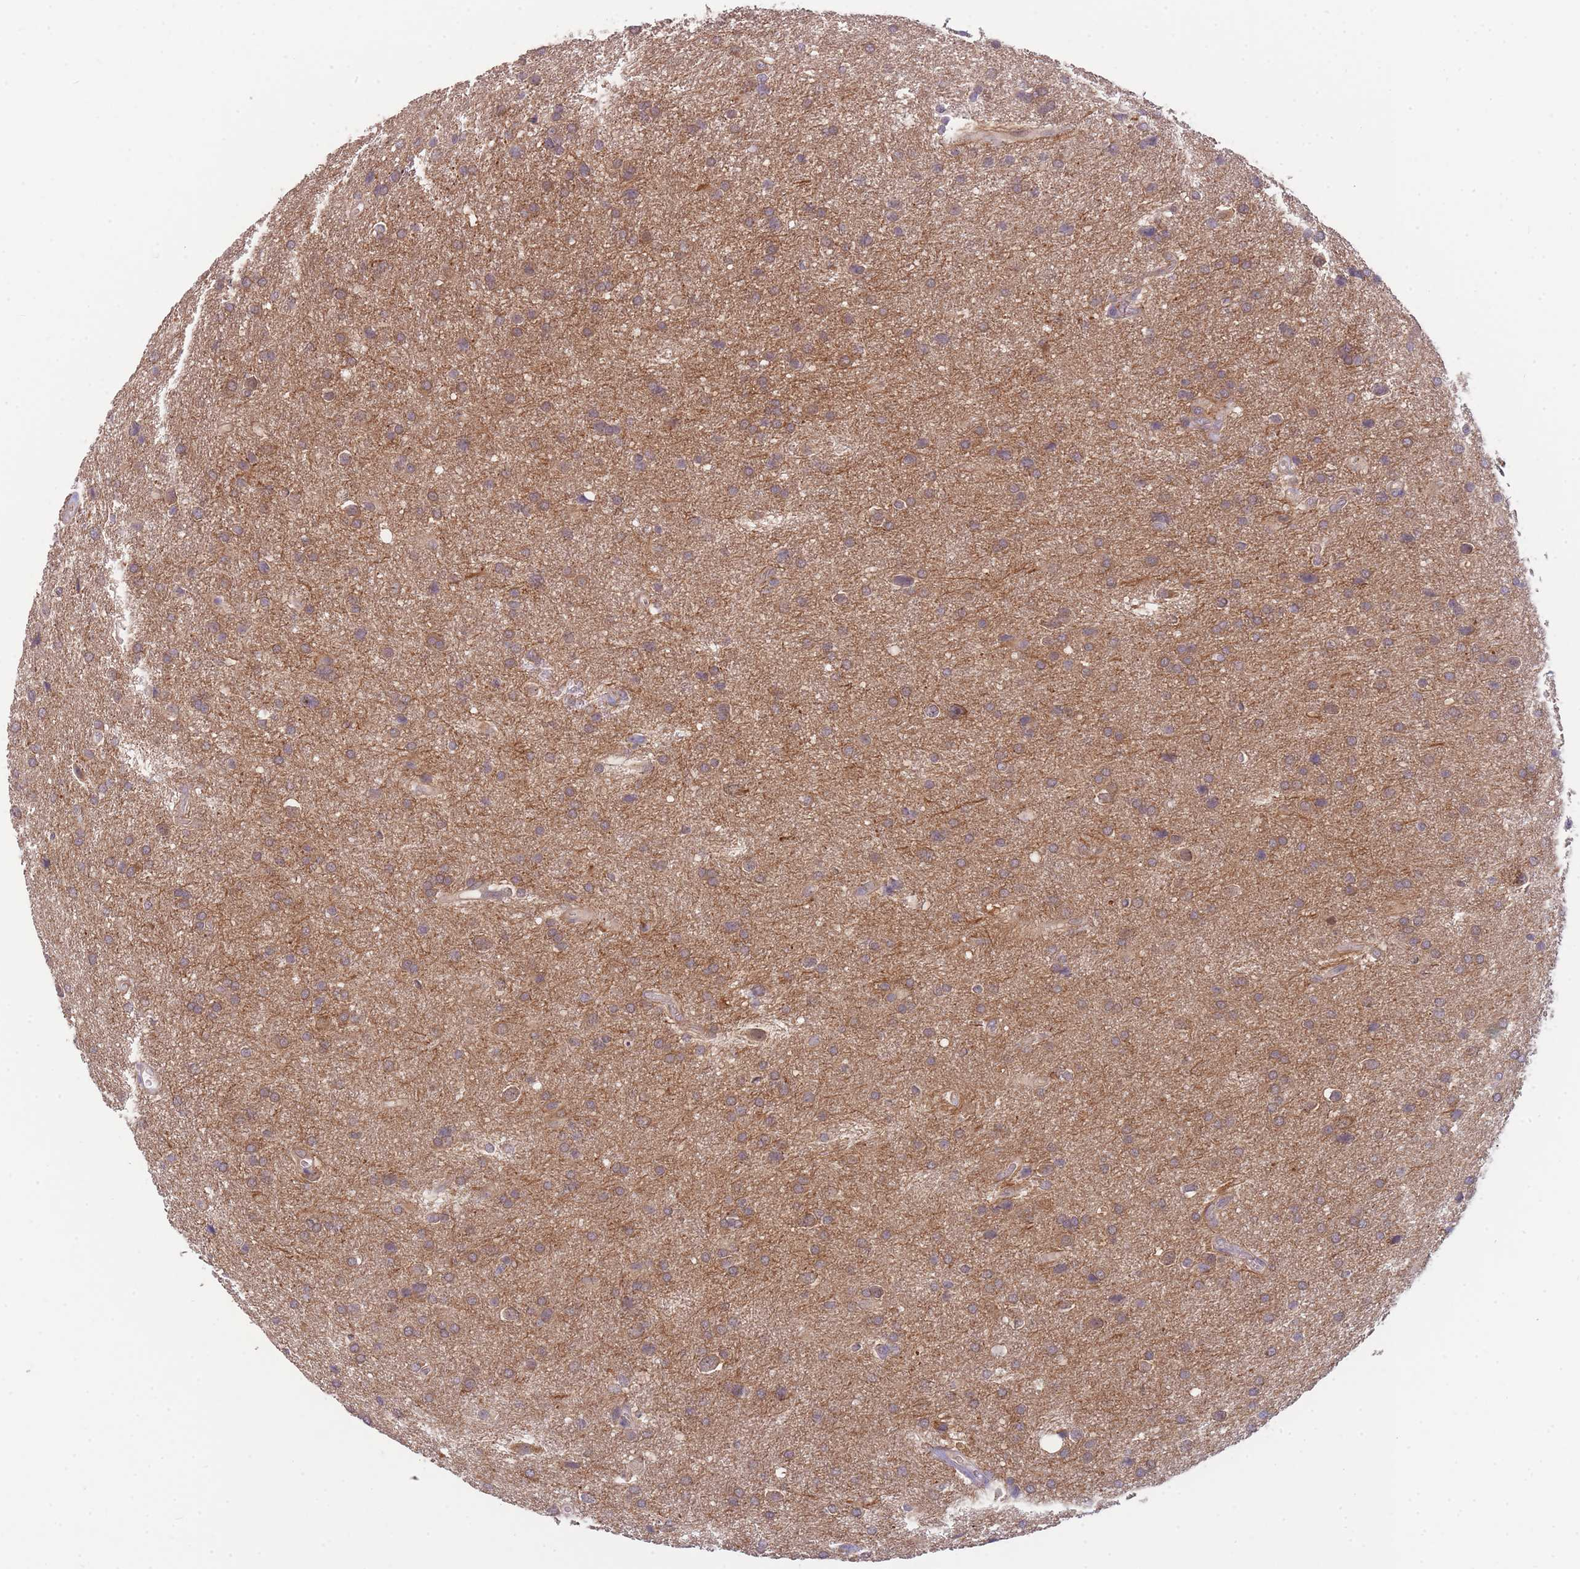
{"staining": {"intensity": "negative", "quantity": "none", "location": "none"}, "tissue": "glioma", "cell_type": "Tumor cells", "image_type": "cancer", "snomed": [{"axis": "morphology", "description": "Glioma, malignant, Low grade"}, {"axis": "topography", "description": "Brain"}], "caption": "Immunohistochemical staining of malignant glioma (low-grade) shows no significant staining in tumor cells. The staining is performed using DAB brown chromogen with nuclei counter-stained in using hematoxylin.", "gene": "PFDN6", "patient": {"sex": "female", "age": 32}}